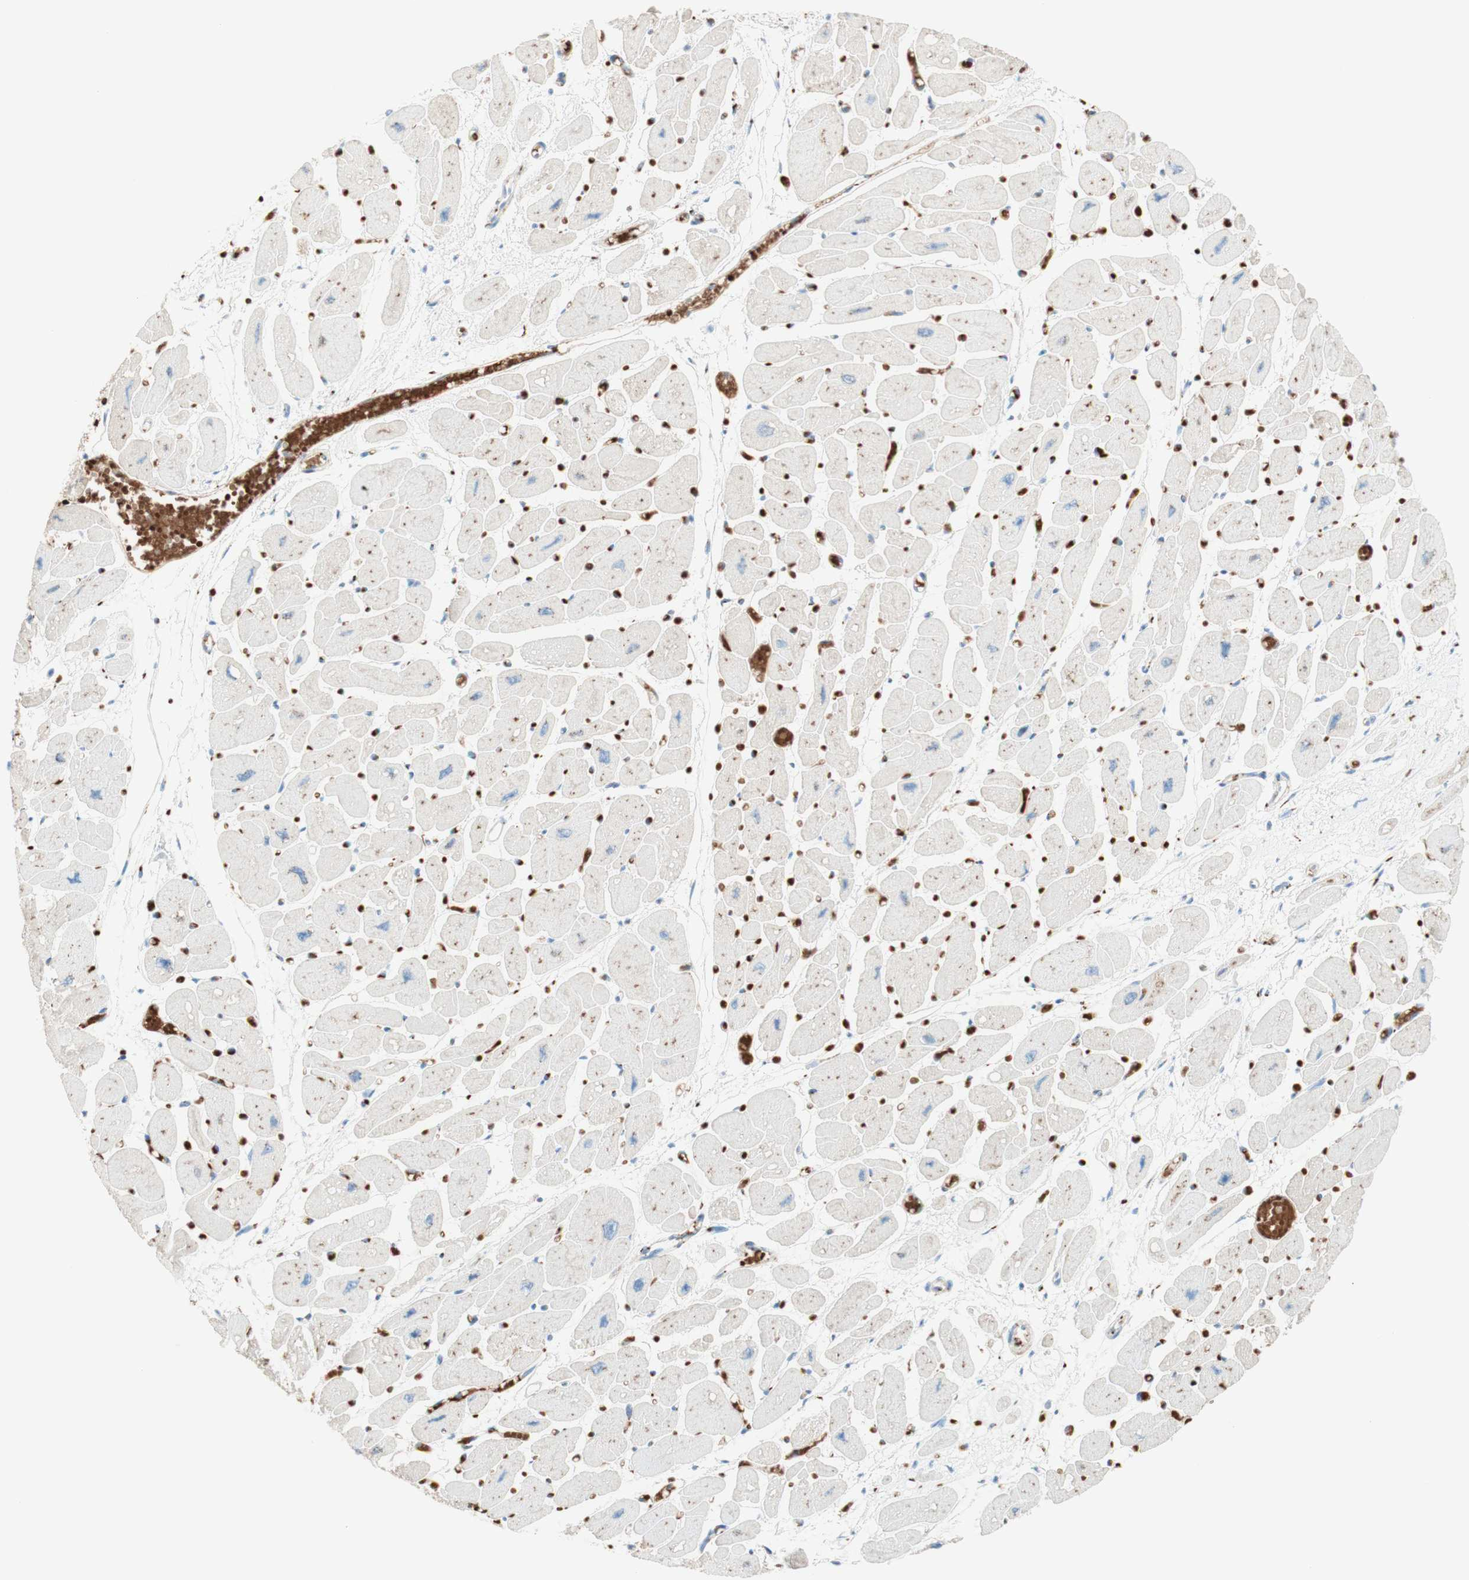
{"staining": {"intensity": "moderate", "quantity": "<25%", "location": "cytoplasmic/membranous"}, "tissue": "heart muscle", "cell_type": "Cardiomyocytes", "image_type": "normal", "snomed": [{"axis": "morphology", "description": "Normal tissue, NOS"}, {"axis": "topography", "description": "Heart"}], "caption": "A brown stain highlights moderate cytoplasmic/membranous expression of a protein in cardiomyocytes of unremarkable heart muscle.", "gene": "GOLGB1", "patient": {"sex": "female", "age": 54}}